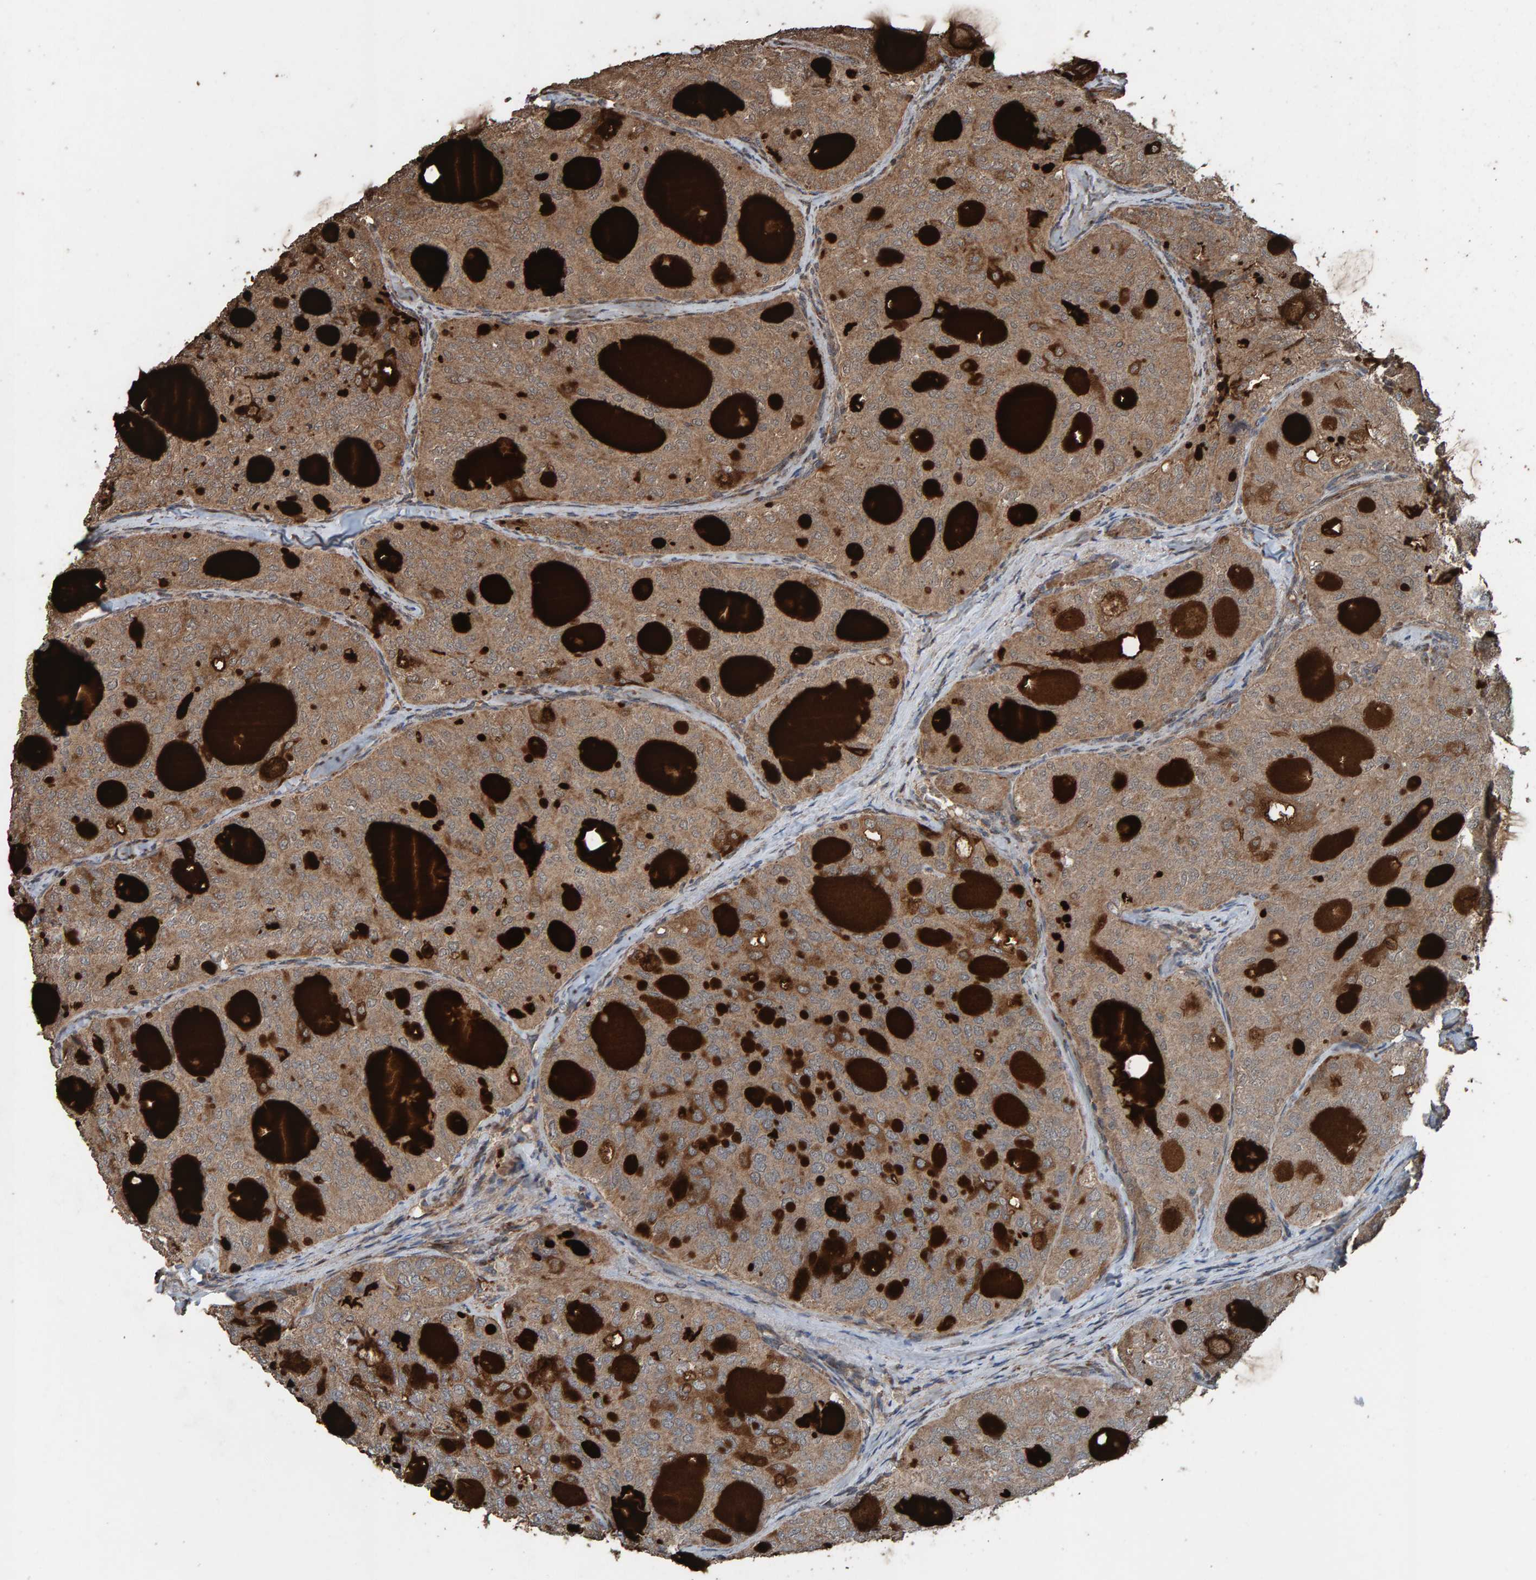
{"staining": {"intensity": "moderate", "quantity": ">75%", "location": "cytoplasmic/membranous"}, "tissue": "thyroid cancer", "cell_type": "Tumor cells", "image_type": "cancer", "snomed": [{"axis": "morphology", "description": "Follicular adenoma carcinoma, NOS"}, {"axis": "topography", "description": "Thyroid gland"}], "caption": "This image reveals thyroid follicular adenoma carcinoma stained with immunohistochemistry (IHC) to label a protein in brown. The cytoplasmic/membranous of tumor cells show moderate positivity for the protein. Nuclei are counter-stained blue.", "gene": "DUS1L", "patient": {"sex": "male", "age": 75}}